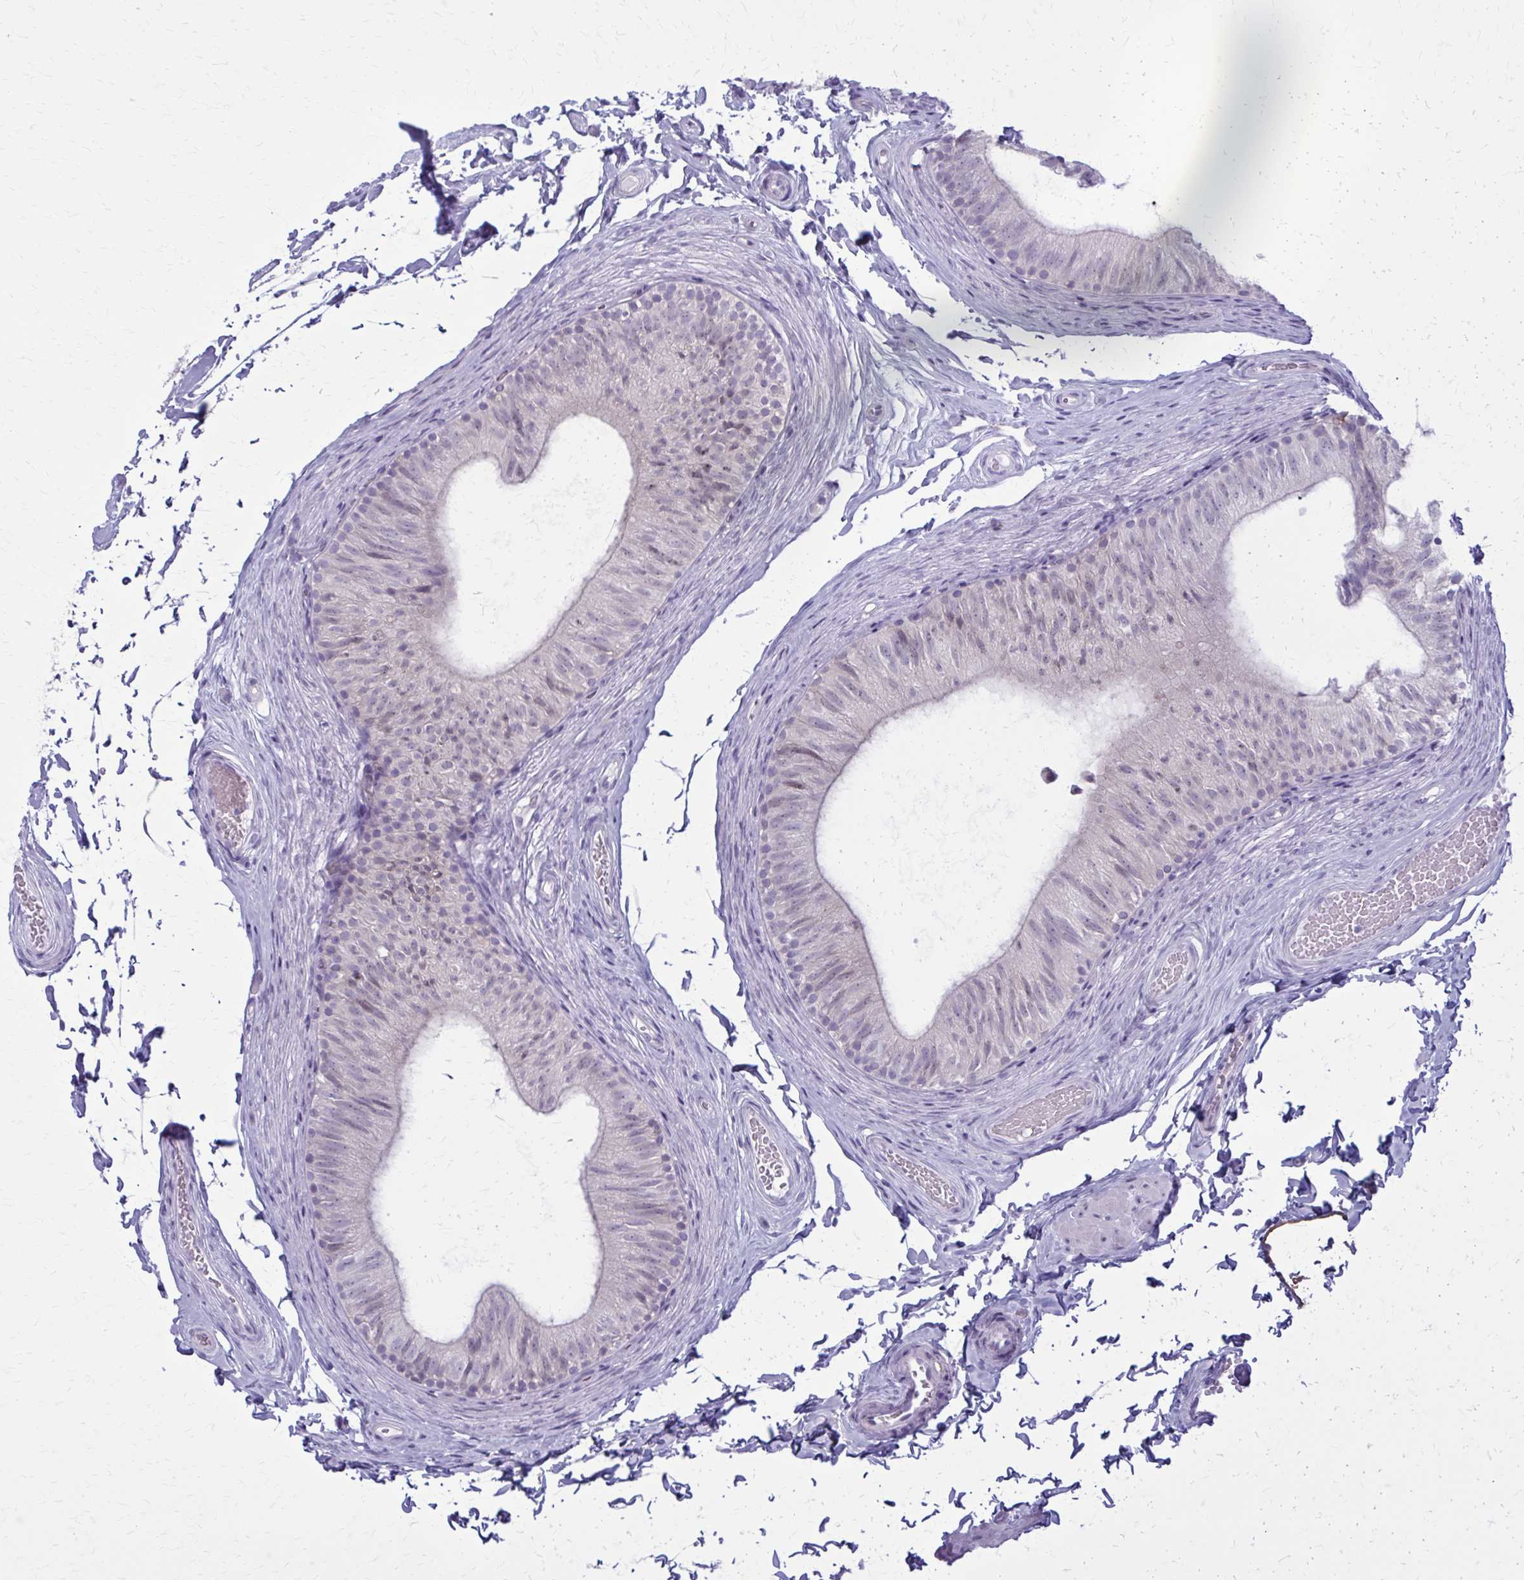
{"staining": {"intensity": "negative", "quantity": "none", "location": "none"}, "tissue": "epididymis", "cell_type": "Glandular cells", "image_type": "normal", "snomed": [{"axis": "morphology", "description": "Normal tissue, NOS"}, {"axis": "topography", "description": "Epididymis, spermatic cord, NOS"}, {"axis": "topography", "description": "Epididymis"}, {"axis": "topography", "description": "Peripheral nerve tissue"}], "caption": "Epididymis stained for a protein using immunohistochemistry exhibits no staining glandular cells.", "gene": "CD38", "patient": {"sex": "male", "age": 29}}